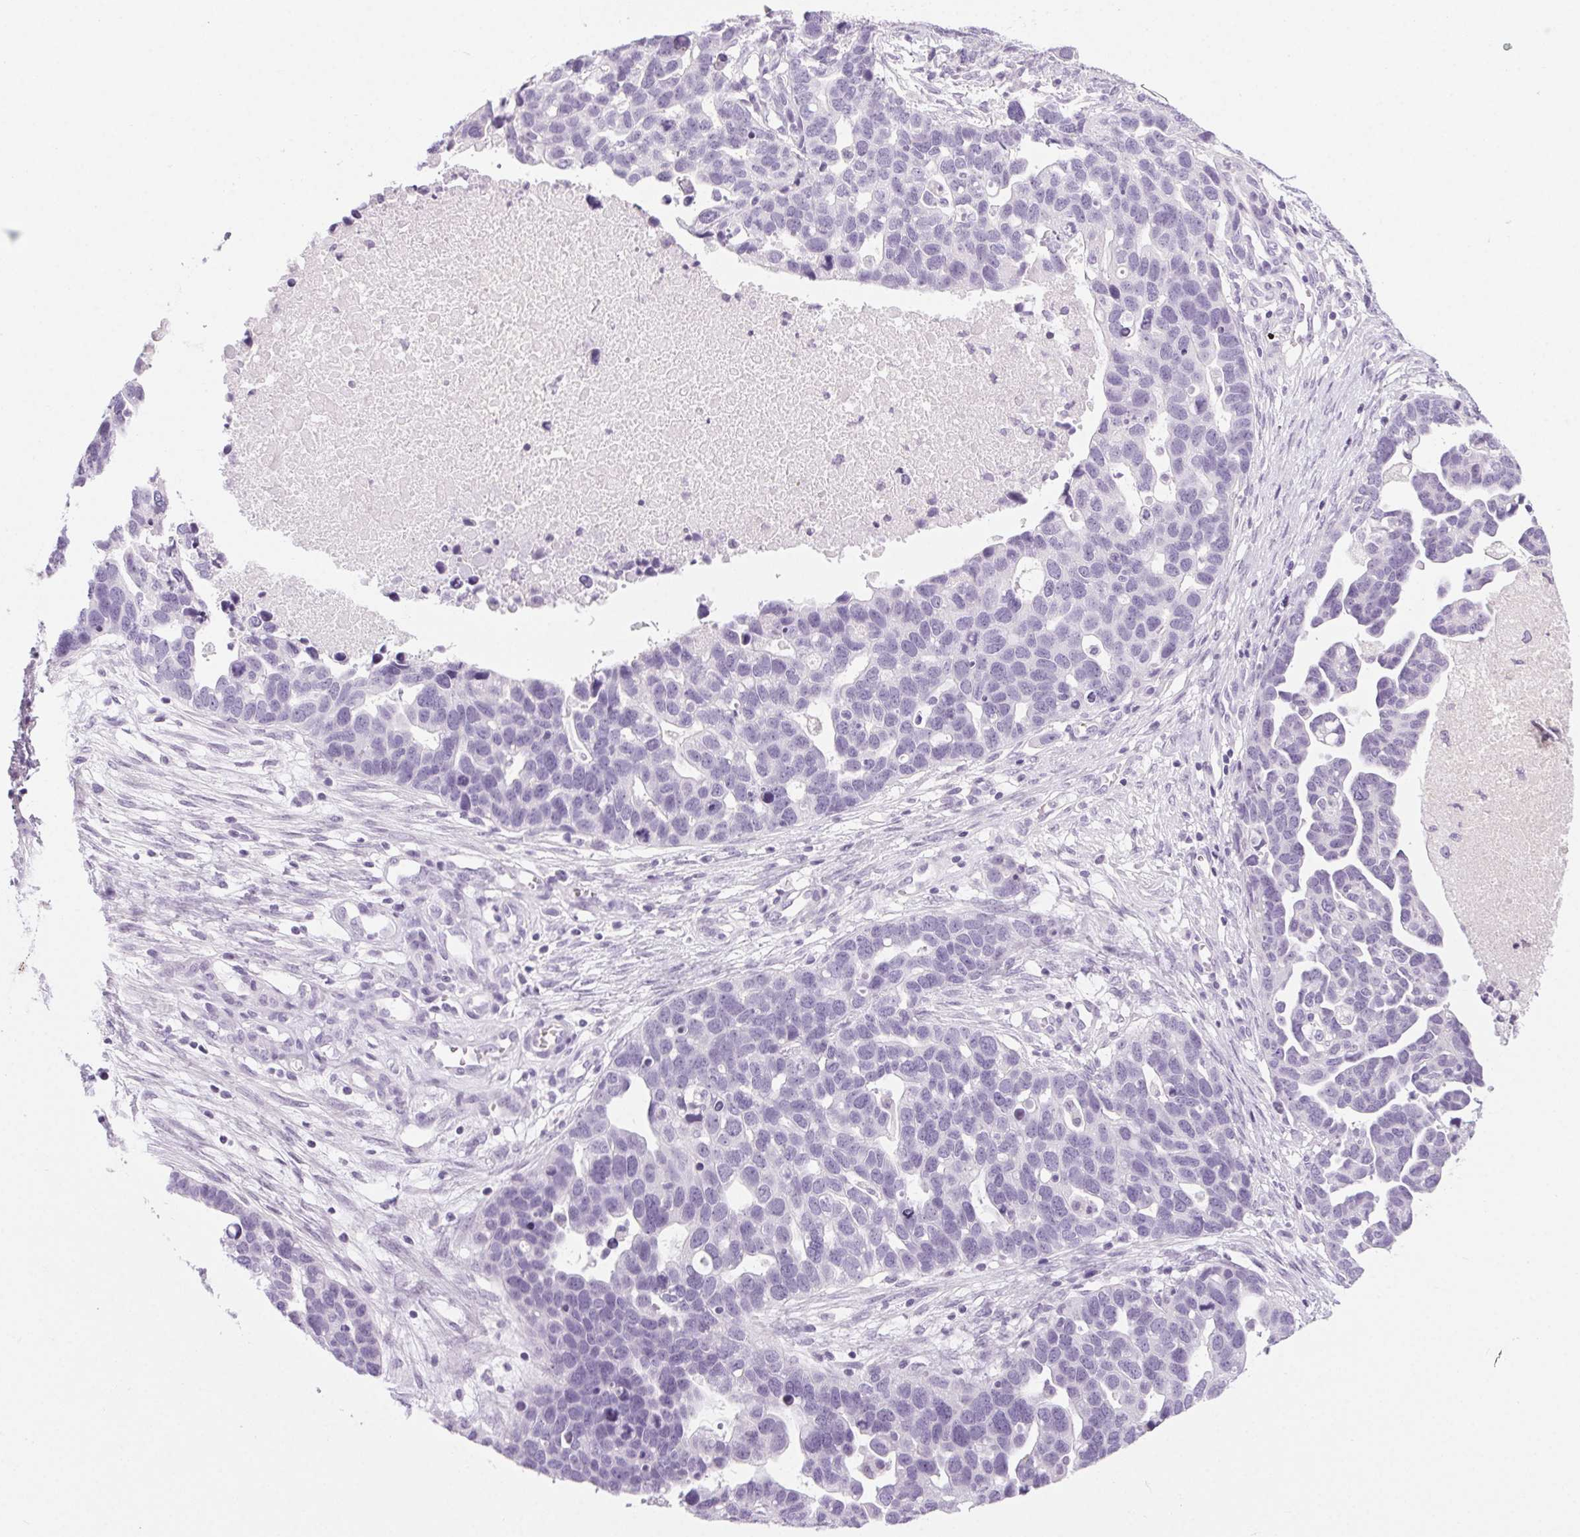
{"staining": {"intensity": "negative", "quantity": "none", "location": "none"}, "tissue": "ovarian cancer", "cell_type": "Tumor cells", "image_type": "cancer", "snomed": [{"axis": "morphology", "description": "Cystadenocarcinoma, serous, NOS"}, {"axis": "topography", "description": "Ovary"}], "caption": "IHC of human ovarian cancer (serous cystadenocarcinoma) displays no positivity in tumor cells.", "gene": "LRP2", "patient": {"sex": "female", "age": 54}}